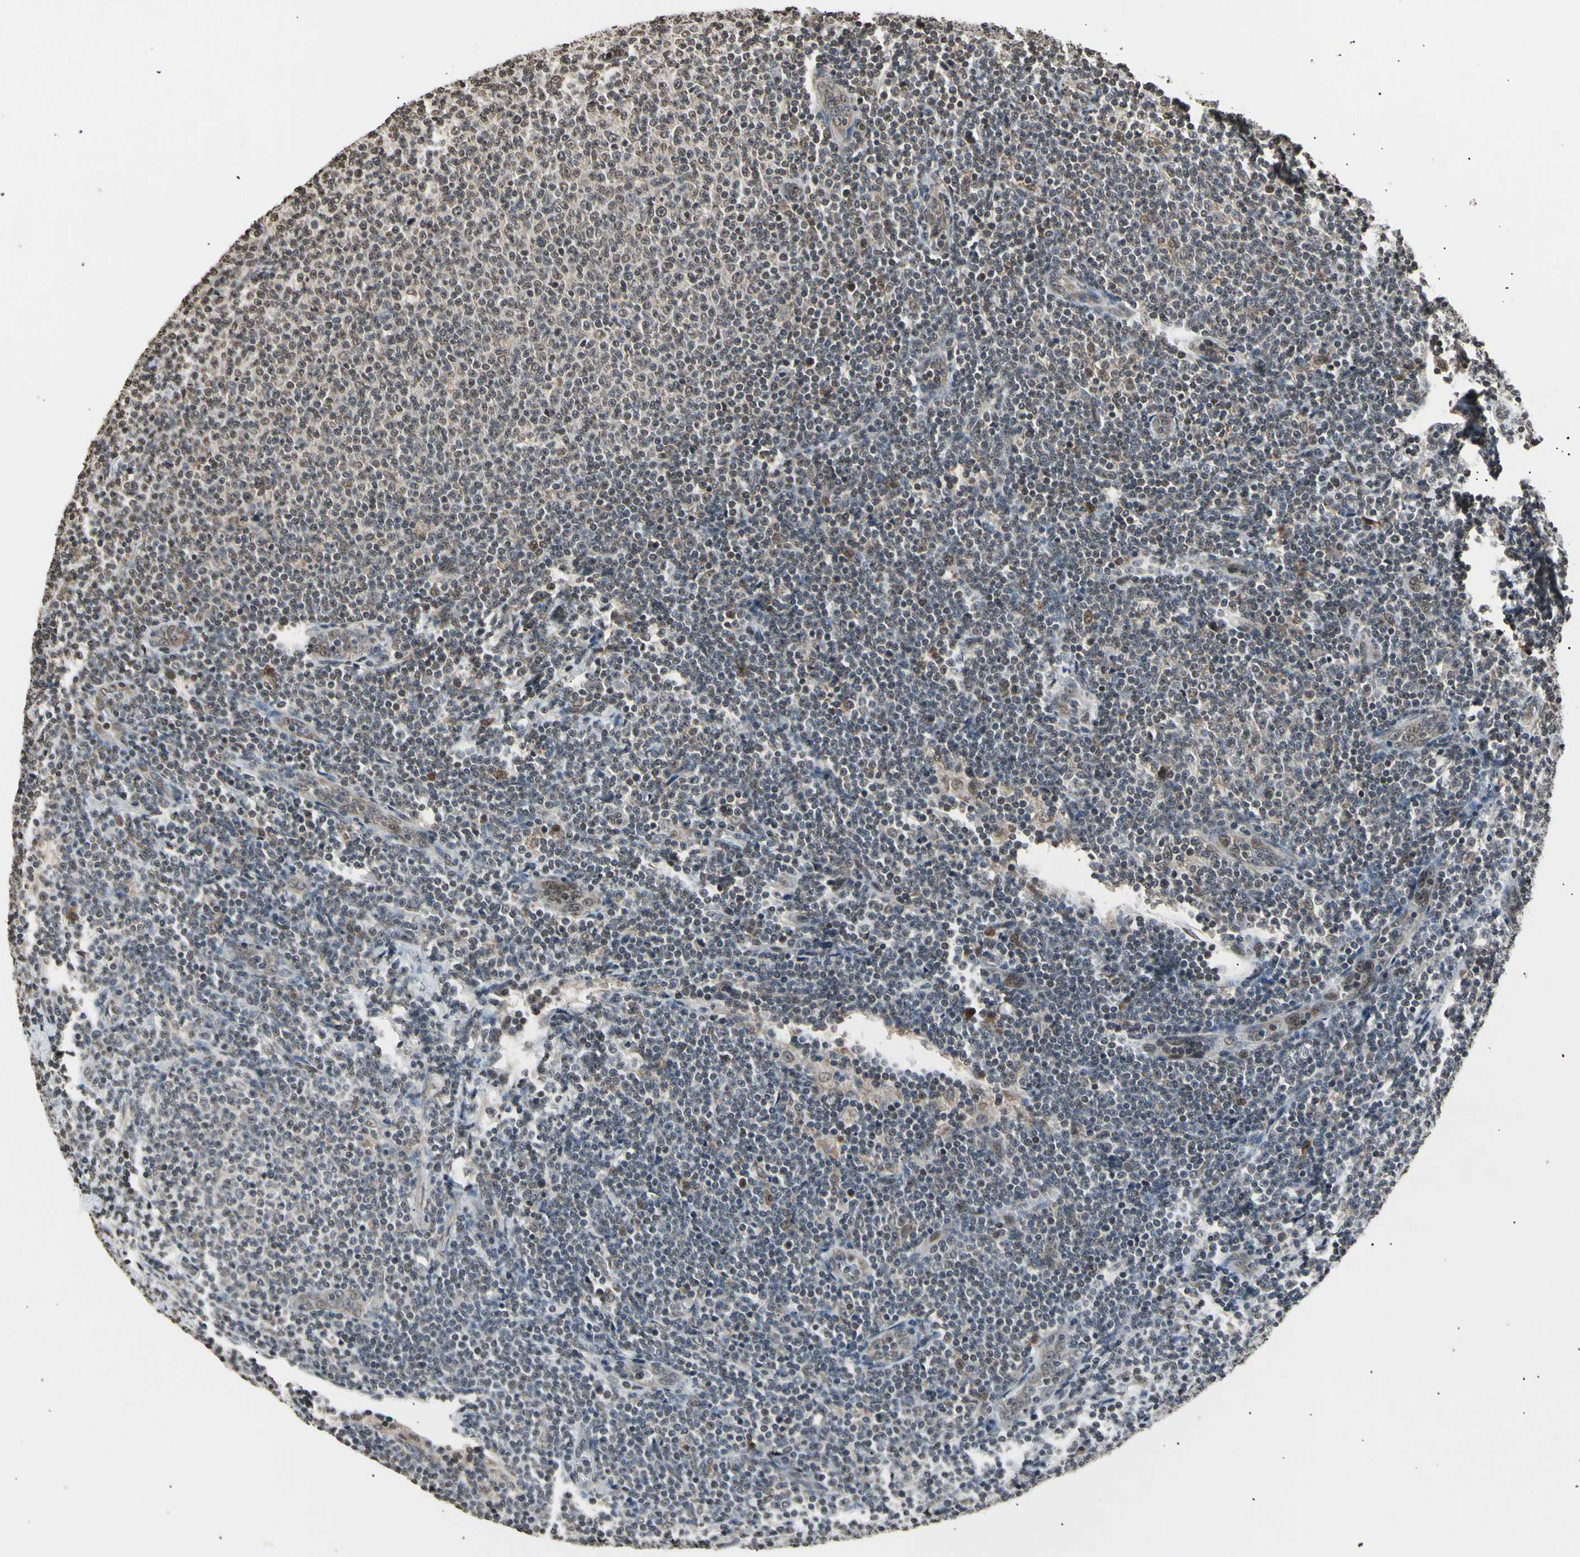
{"staining": {"intensity": "weak", "quantity": "25%-75%", "location": "nuclear"}, "tissue": "lymphoma", "cell_type": "Tumor cells", "image_type": "cancer", "snomed": [{"axis": "morphology", "description": "Malignant lymphoma, non-Hodgkin's type, Low grade"}, {"axis": "topography", "description": "Lymph node"}], "caption": "Weak nuclear positivity is seen in approximately 25%-75% of tumor cells in lymphoma.", "gene": "ANAPC7", "patient": {"sex": "male", "age": 66}}